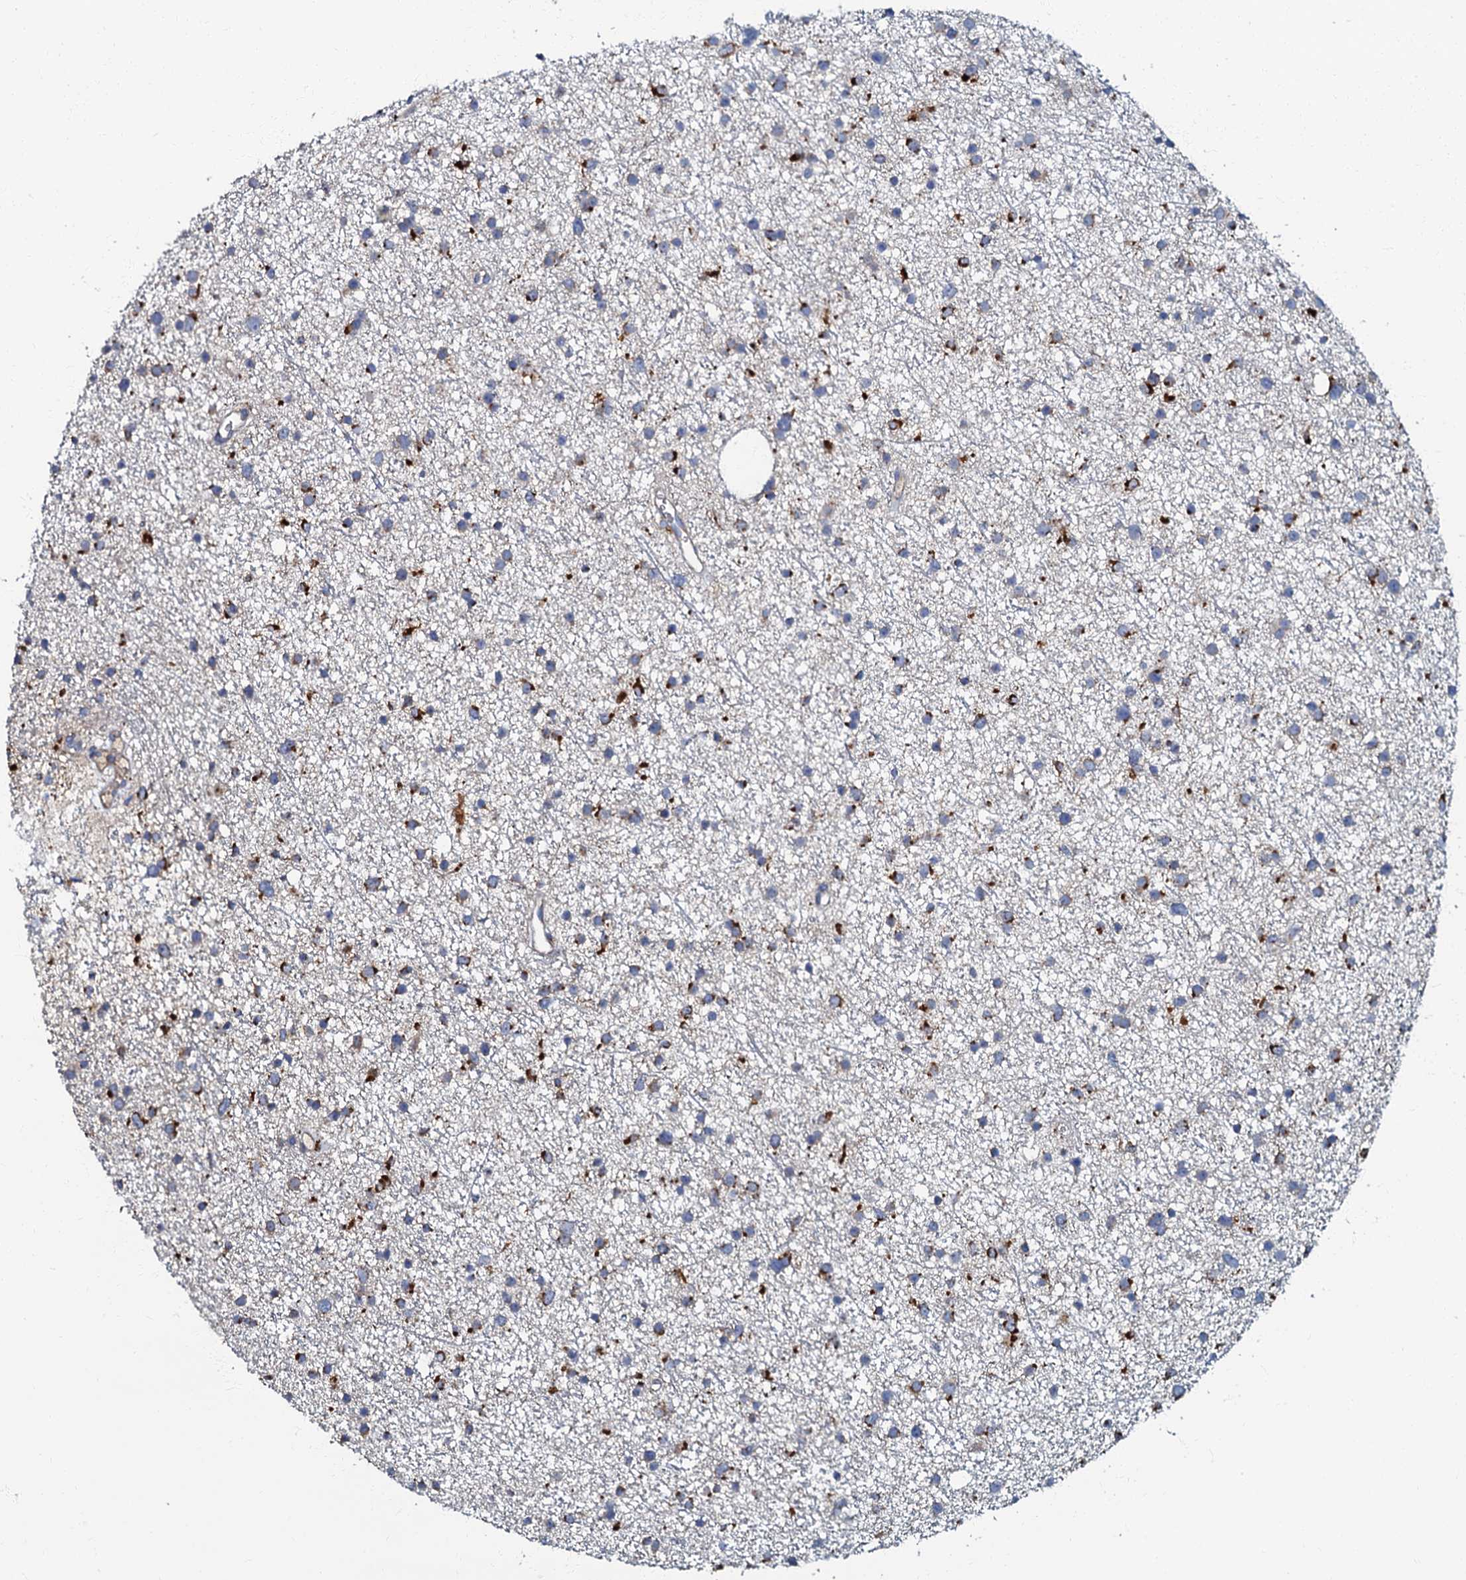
{"staining": {"intensity": "strong", "quantity": "25%-75%", "location": "cytoplasmic/membranous"}, "tissue": "glioma", "cell_type": "Tumor cells", "image_type": "cancer", "snomed": [{"axis": "morphology", "description": "Glioma, malignant, Low grade"}, {"axis": "topography", "description": "Cerebral cortex"}], "caption": "Protein analysis of glioma tissue reveals strong cytoplasmic/membranous expression in approximately 25%-75% of tumor cells. (Stains: DAB (3,3'-diaminobenzidine) in brown, nuclei in blue, Microscopy: brightfield microscopy at high magnification).", "gene": "NDUFA12", "patient": {"sex": "female", "age": 39}}